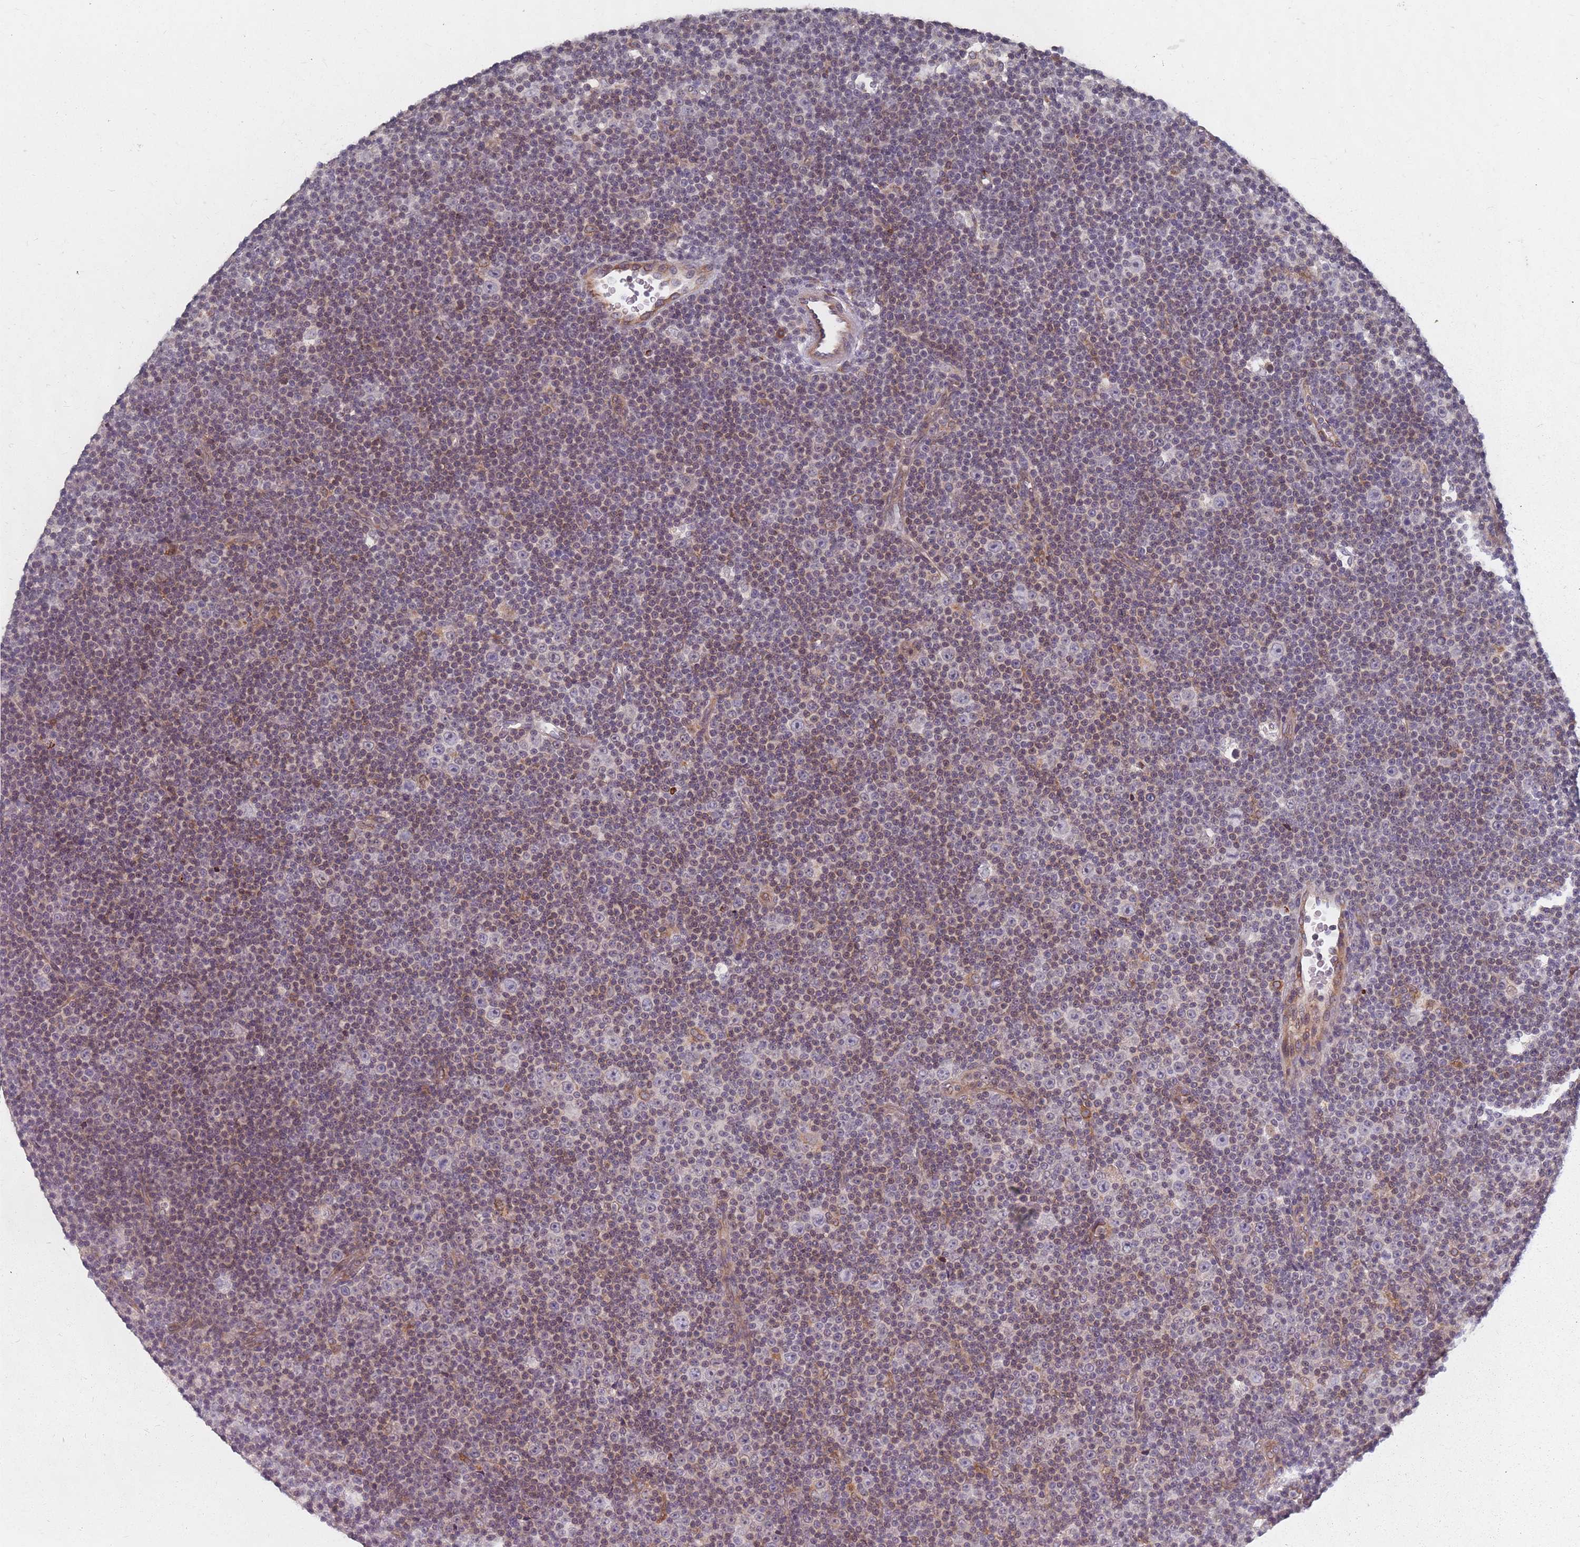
{"staining": {"intensity": "weak", "quantity": "<25%", "location": "nuclear"}, "tissue": "lymphoma", "cell_type": "Tumor cells", "image_type": "cancer", "snomed": [{"axis": "morphology", "description": "Malignant lymphoma, non-Hodgkin's type, Low grade"}, {"axis": "topography", "description": "Lymph node"}], "caption": "Immunohistochemical staining of lymphoma reveals no significant expression in tumor cells.", "gene": "ADAL", "patient": {"sex": "female", "age": 67}}